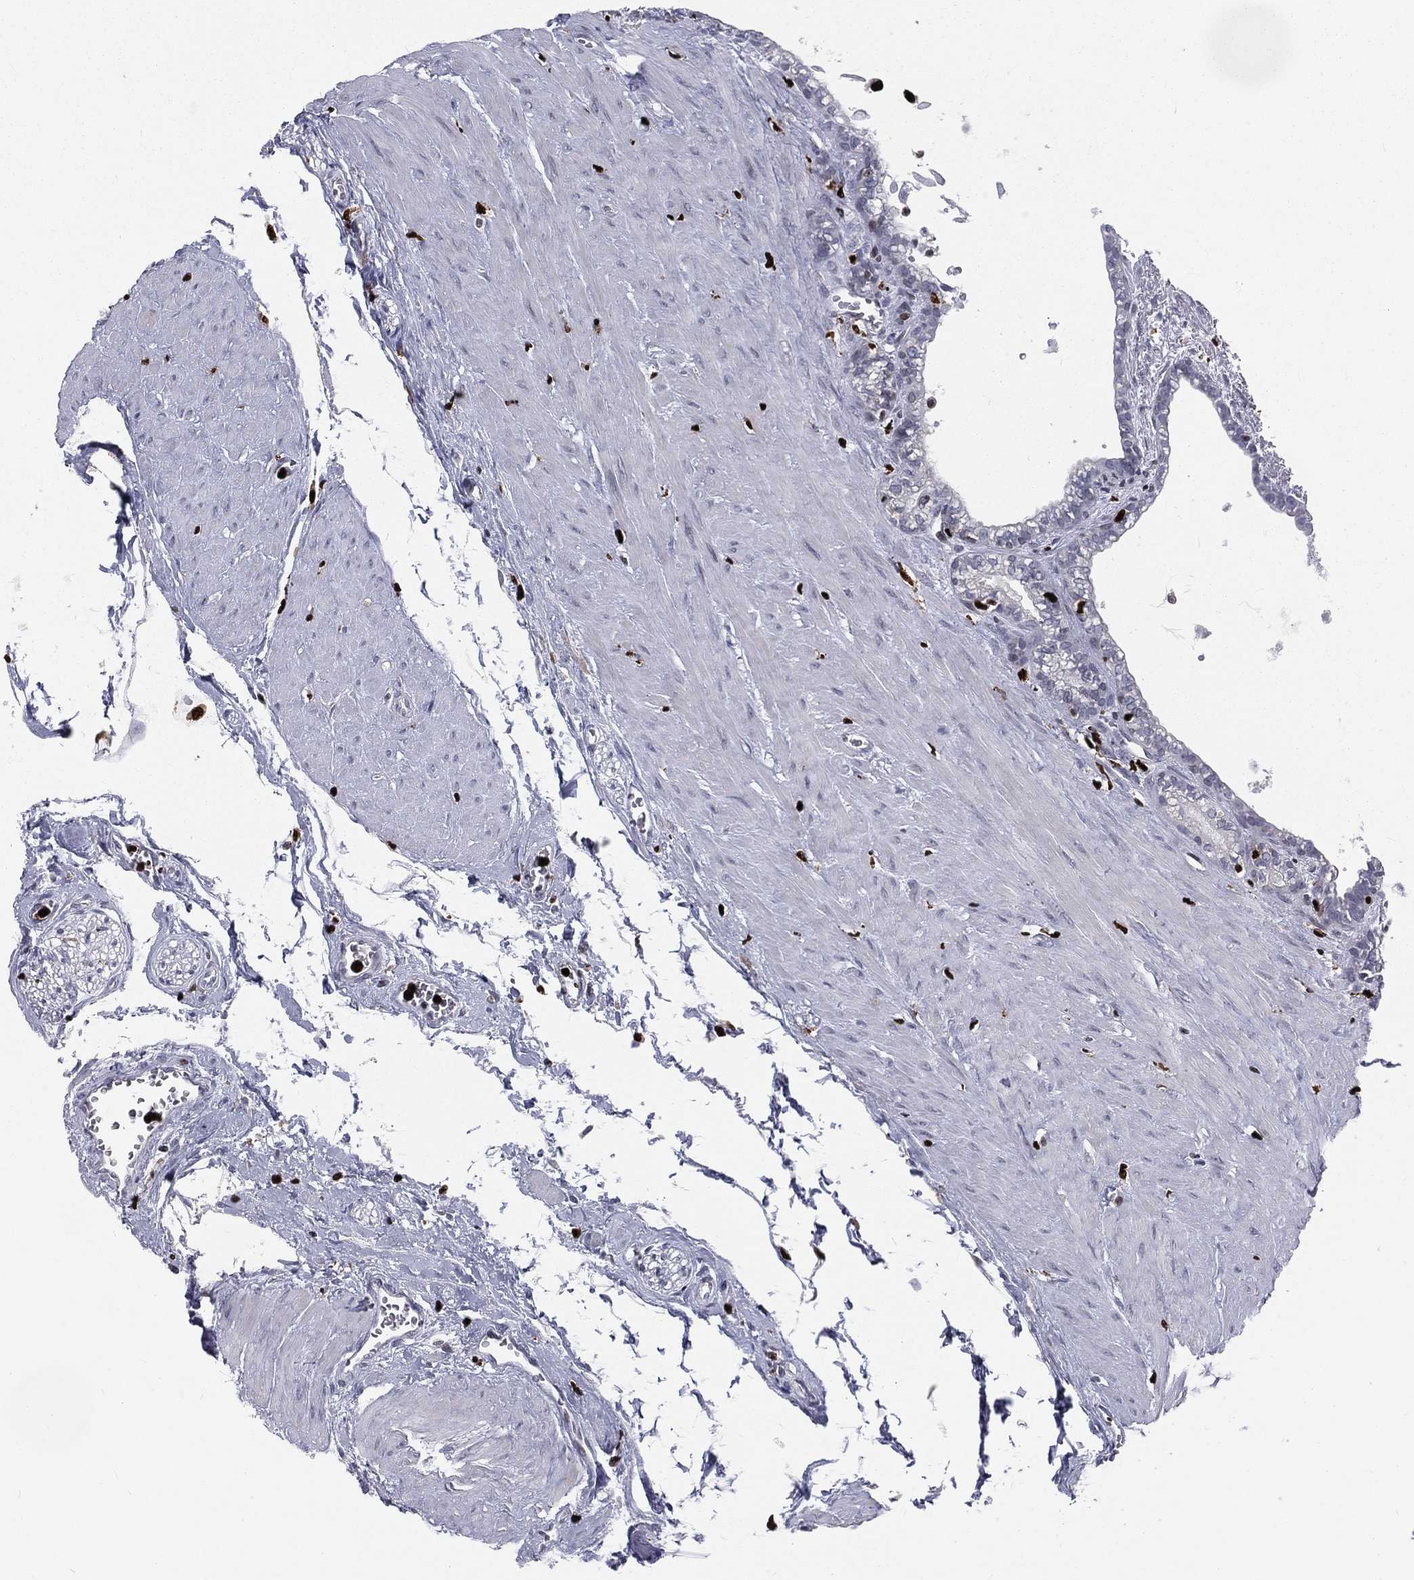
{"staining": {"intensity": "negative", "quantity": "none", "location": "none"}, "tissue": "seminal vesicle", "cell_type": "Glandular cells", "image_type": "normal", "snomed": [{"axis": "morphology", "description": "Normal tissue, NOS"}, {"axis": "morphology", "description": "Urothelial carcinoma, NOS"}, {"axis": "topography", "description": "Urinary bladder"}, {"axis": "topography", "description": "Seminal veicle"}], "caption": "Glandular cells show no significant positivity in unremarkable seminal vesicle.", "gene": "MNDA", "patient": {"sex": "male", "age": 76}}